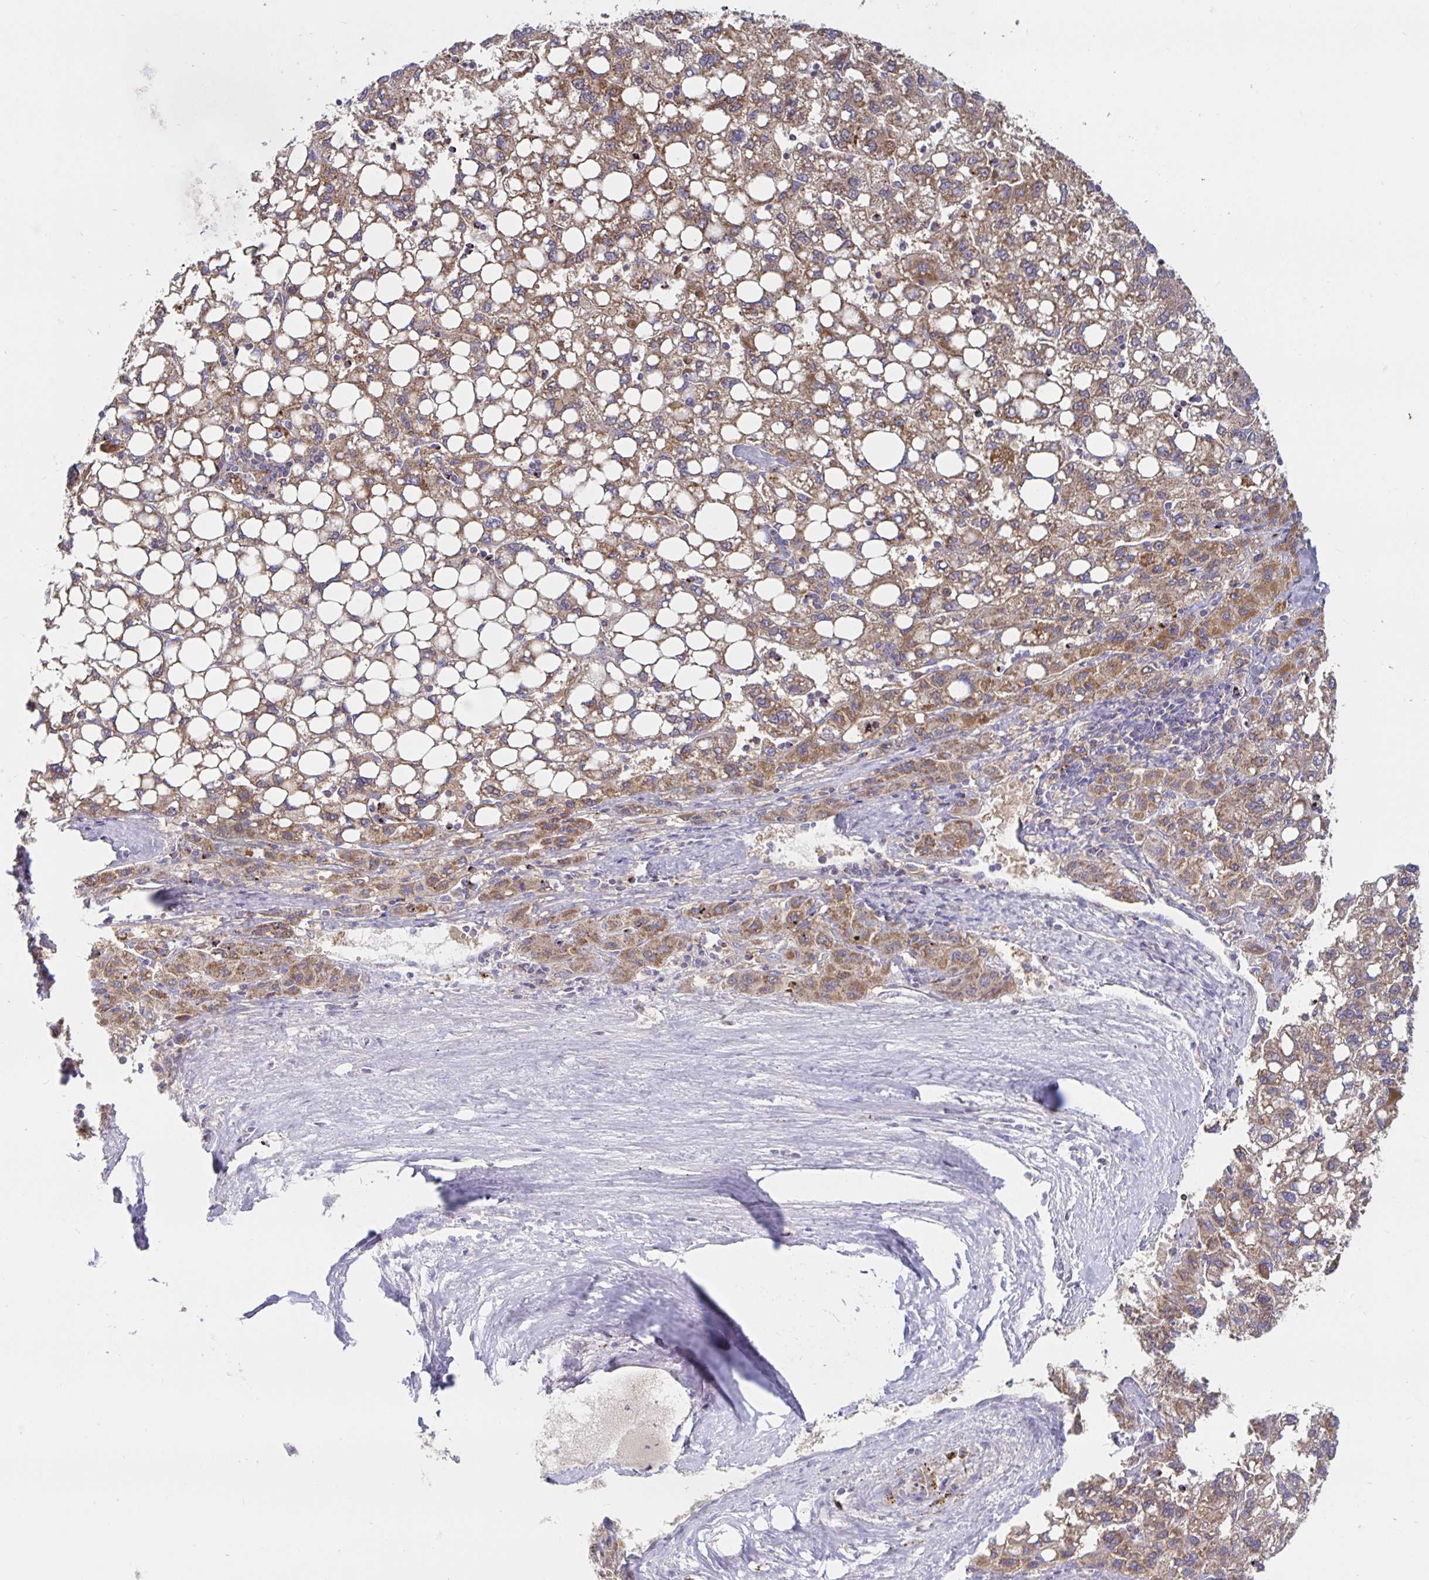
{"staining": {"intensity": "moderate", "quantity": ">75%", "location": "cytoplasmic/membranous"}, "tissue": "liver cancer", "cell_type": "Tumor cells", "image_type": "cancer", "snomed": [{"axis": "morphology", "description": "Carcinoma, Hepatocellular, NOS"}, {"axis": "topography", "description": "Liver"}], "caption": "The histopathology image displays staining of liver hepatocellular carcinoma, revealing moderate cytoplasmic/membranous protein positivity (brown color) within tumor cells.", "gene": "PRDX3", "patient": {"sex": "female", "age": 82}}